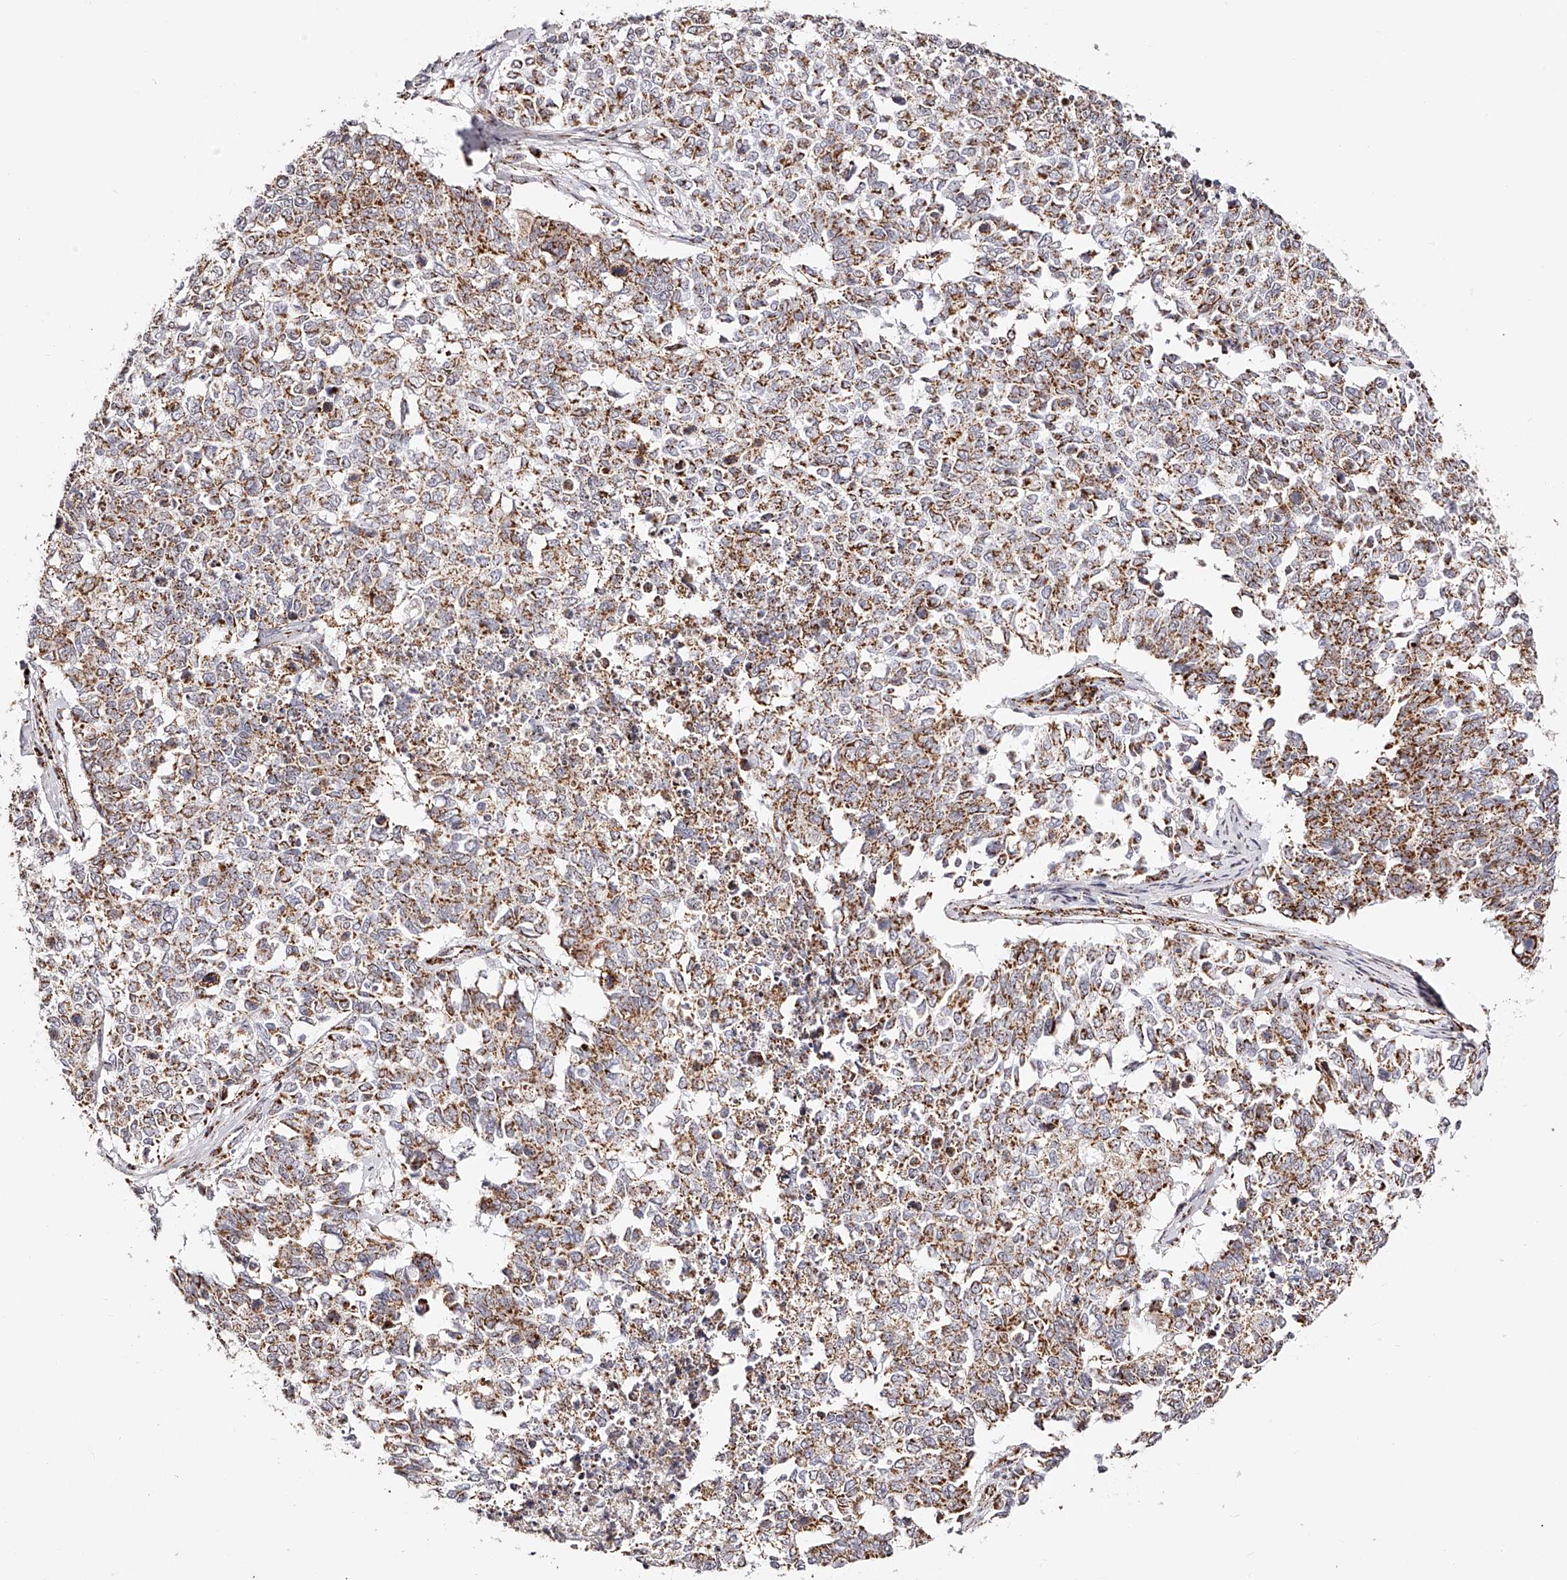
{"staining": {"intensity": "moderate", "quantity": ">75%", "location": "cytoplasmic/membranous"}, "tissue": "cervical cancer", "cell_type": "Tumor cells", "image_type": "cancer", "snomed": [{"axis": "morphology", "description": "Squamous cell carcinoma, NOS"}, {"axis": "topography", "description": "Cervix"}], "caption": "Immunohistochemistry photomicrograph of neoplastic tissue: human cervical cancer (squamous cell carcinoma) stained using immunohistochemistry (IHC) exhibits medium levels of moderate protein expression localized specifically in the cytoplasmic/membranous of tumor cells, appearing as a cytoplasmic/membranous brown color.", "gene": "NDUFV3", "patient": {"sex": "female", "age": 63}}